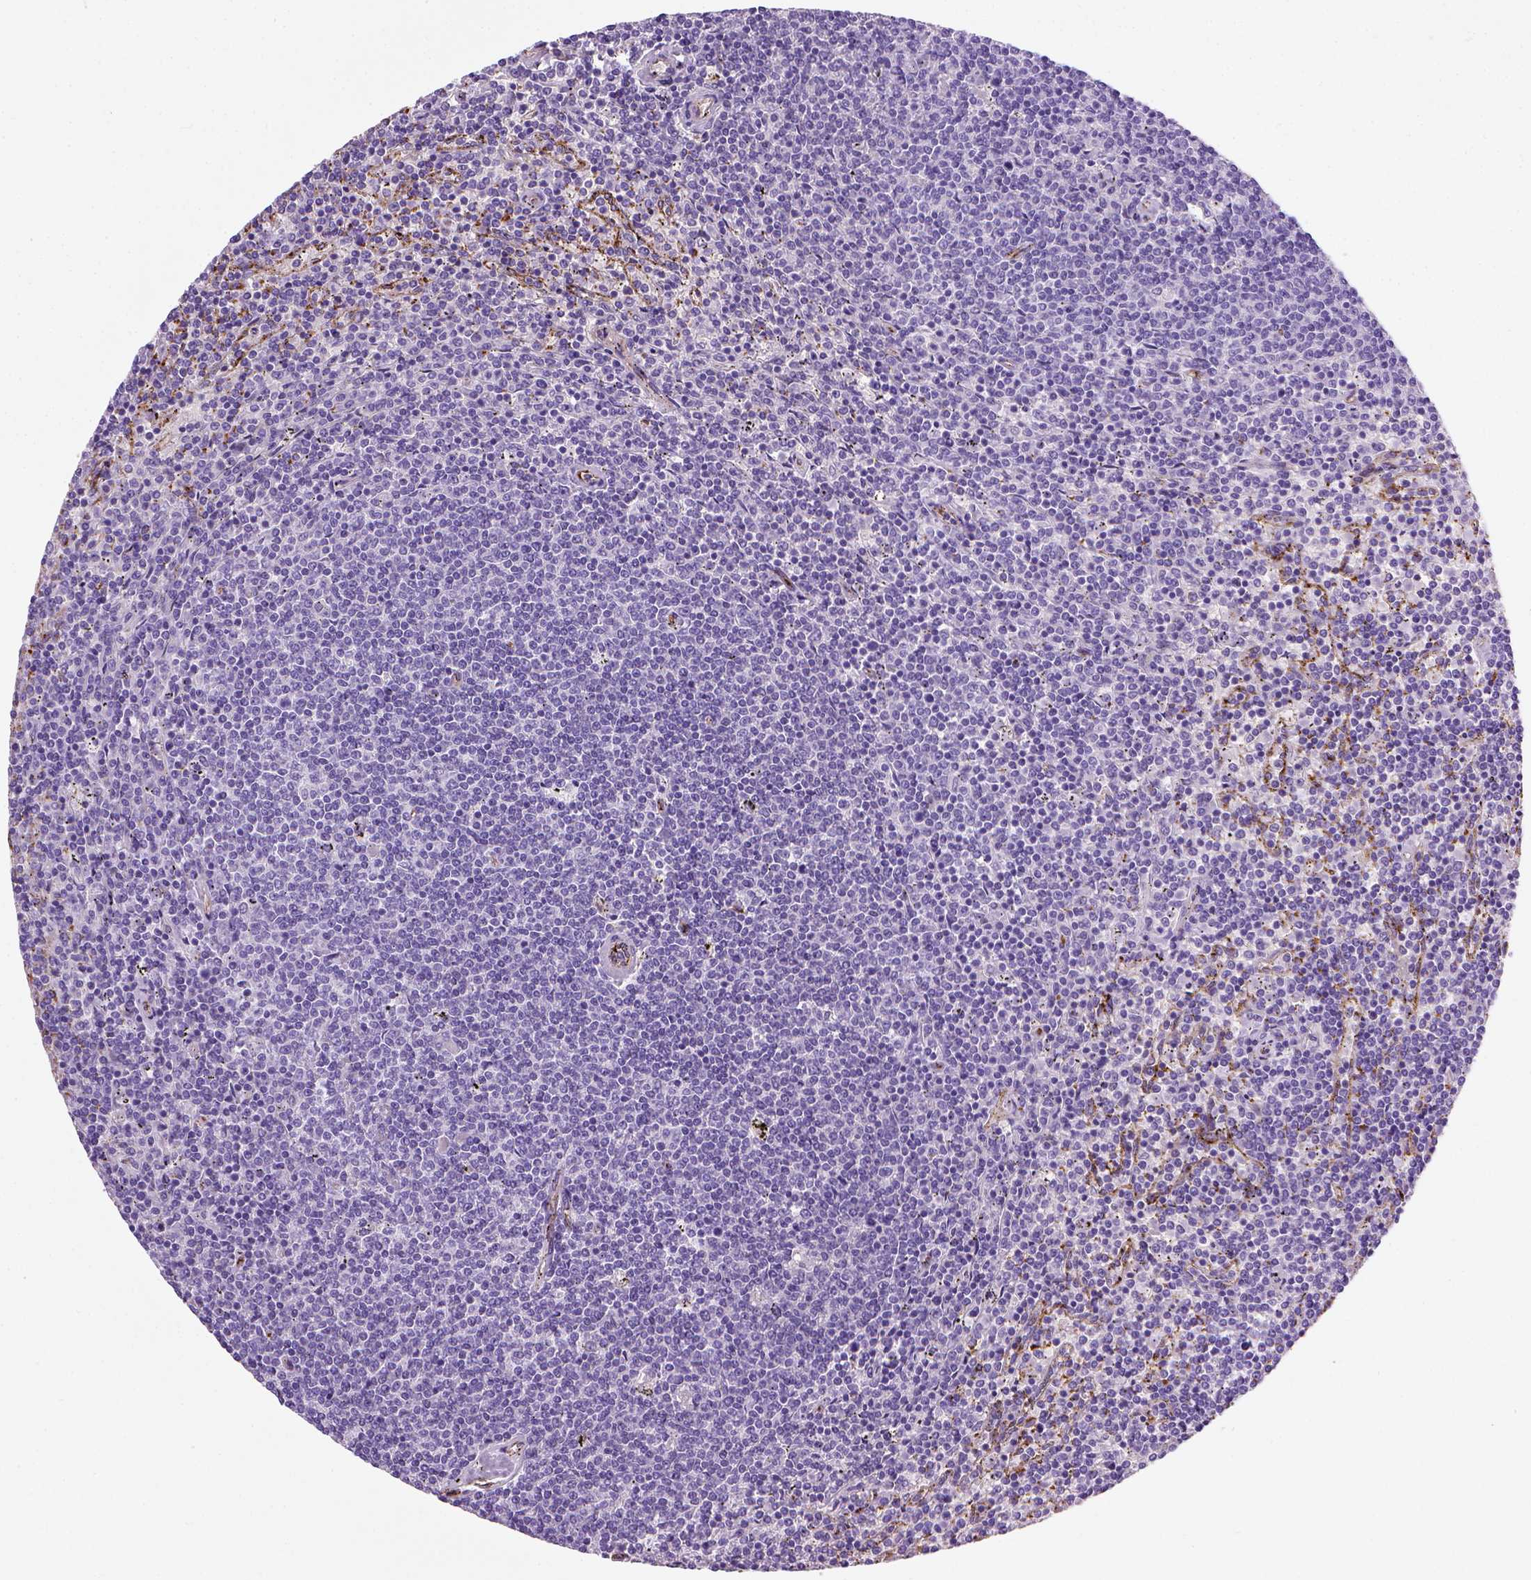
{"staining": {"intensity": "negative", "quantity": "none", "location": "none"}, "tissue": "lymphoma", "cell_type": "Tumor cells", "image_type": "cancer", "snomed": [{"axis": "morphology", "description": "Malignant lymphoma, non-Hodgkin's type, Low grade"}, {"axis": "topography", "description": "Spleen"}], "caption": "Immunohistochemistry micrograph of neoplastic tissue: malignant lymphoma, non-Hodgkin's type (low-grade) stained with DAB (3,3'-diaminobenzidine) displays no significant protein expression in tumor cells. (Immunohistochemistry, brightfield microscopy, high magnification).", "gene": "VWF", "patient": {"sex": "female", "age": 50}}